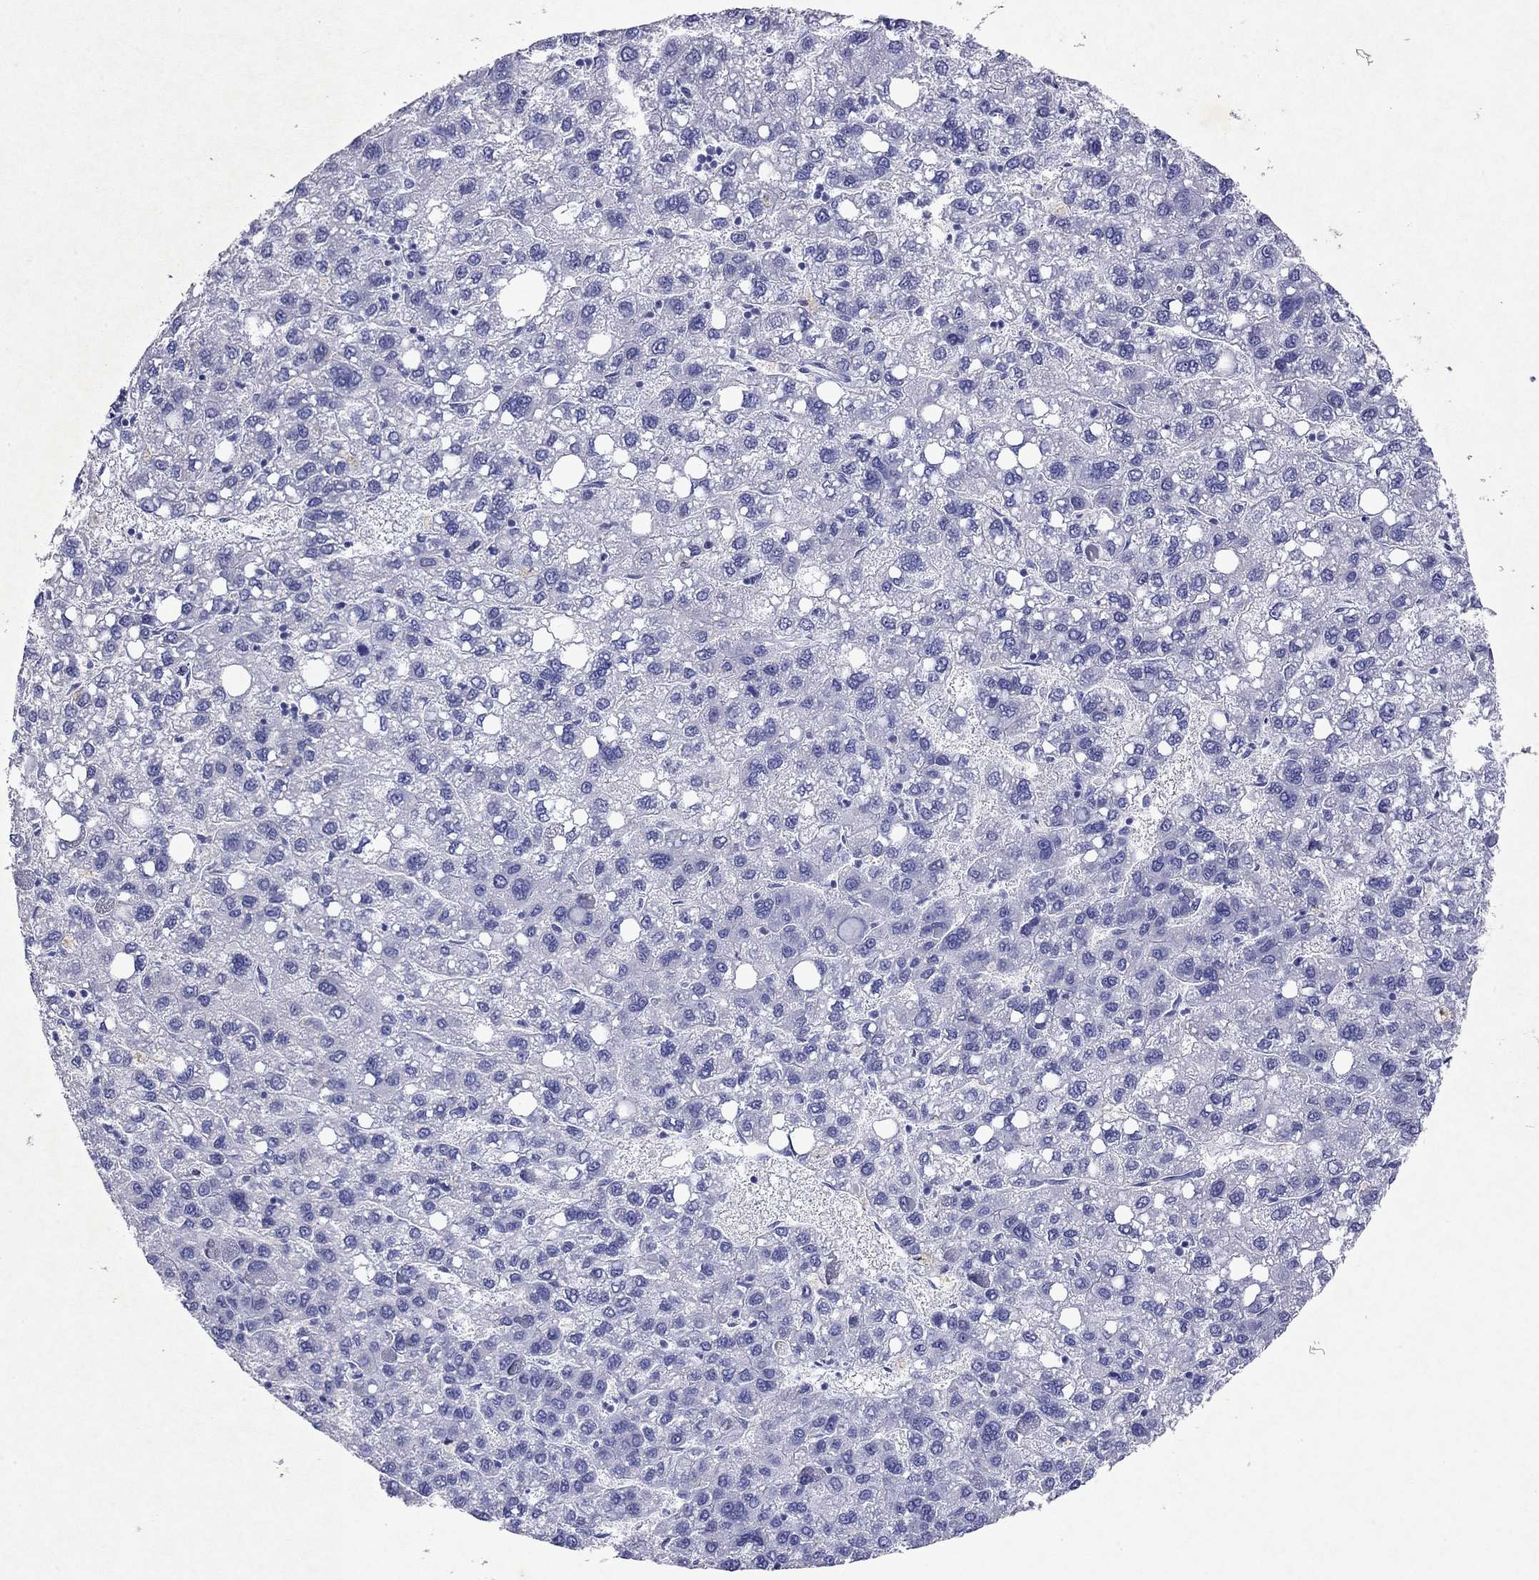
{"staining": {"intensity": "negative", "quantity": "none", "location": "none"}, "tissue": "liver cancer", "cell_type": "Tumor cells", "image_type": "cancer", "snomed": [{"axis": "morphology", "description": "Carcinoma, Hepatocellular, NOS"}, {"axis": "topography", "description": "Liver"}], "caption": "Immunohistochemistry (IHC) image of neoplastic tissue: human liver cancer (hepatocellular carcinoma) stained with DAB demonstrates no significant protein staining in tumor cells.", "gene": "ARMC12", "patient": {"sex": "female", "age": 82}}